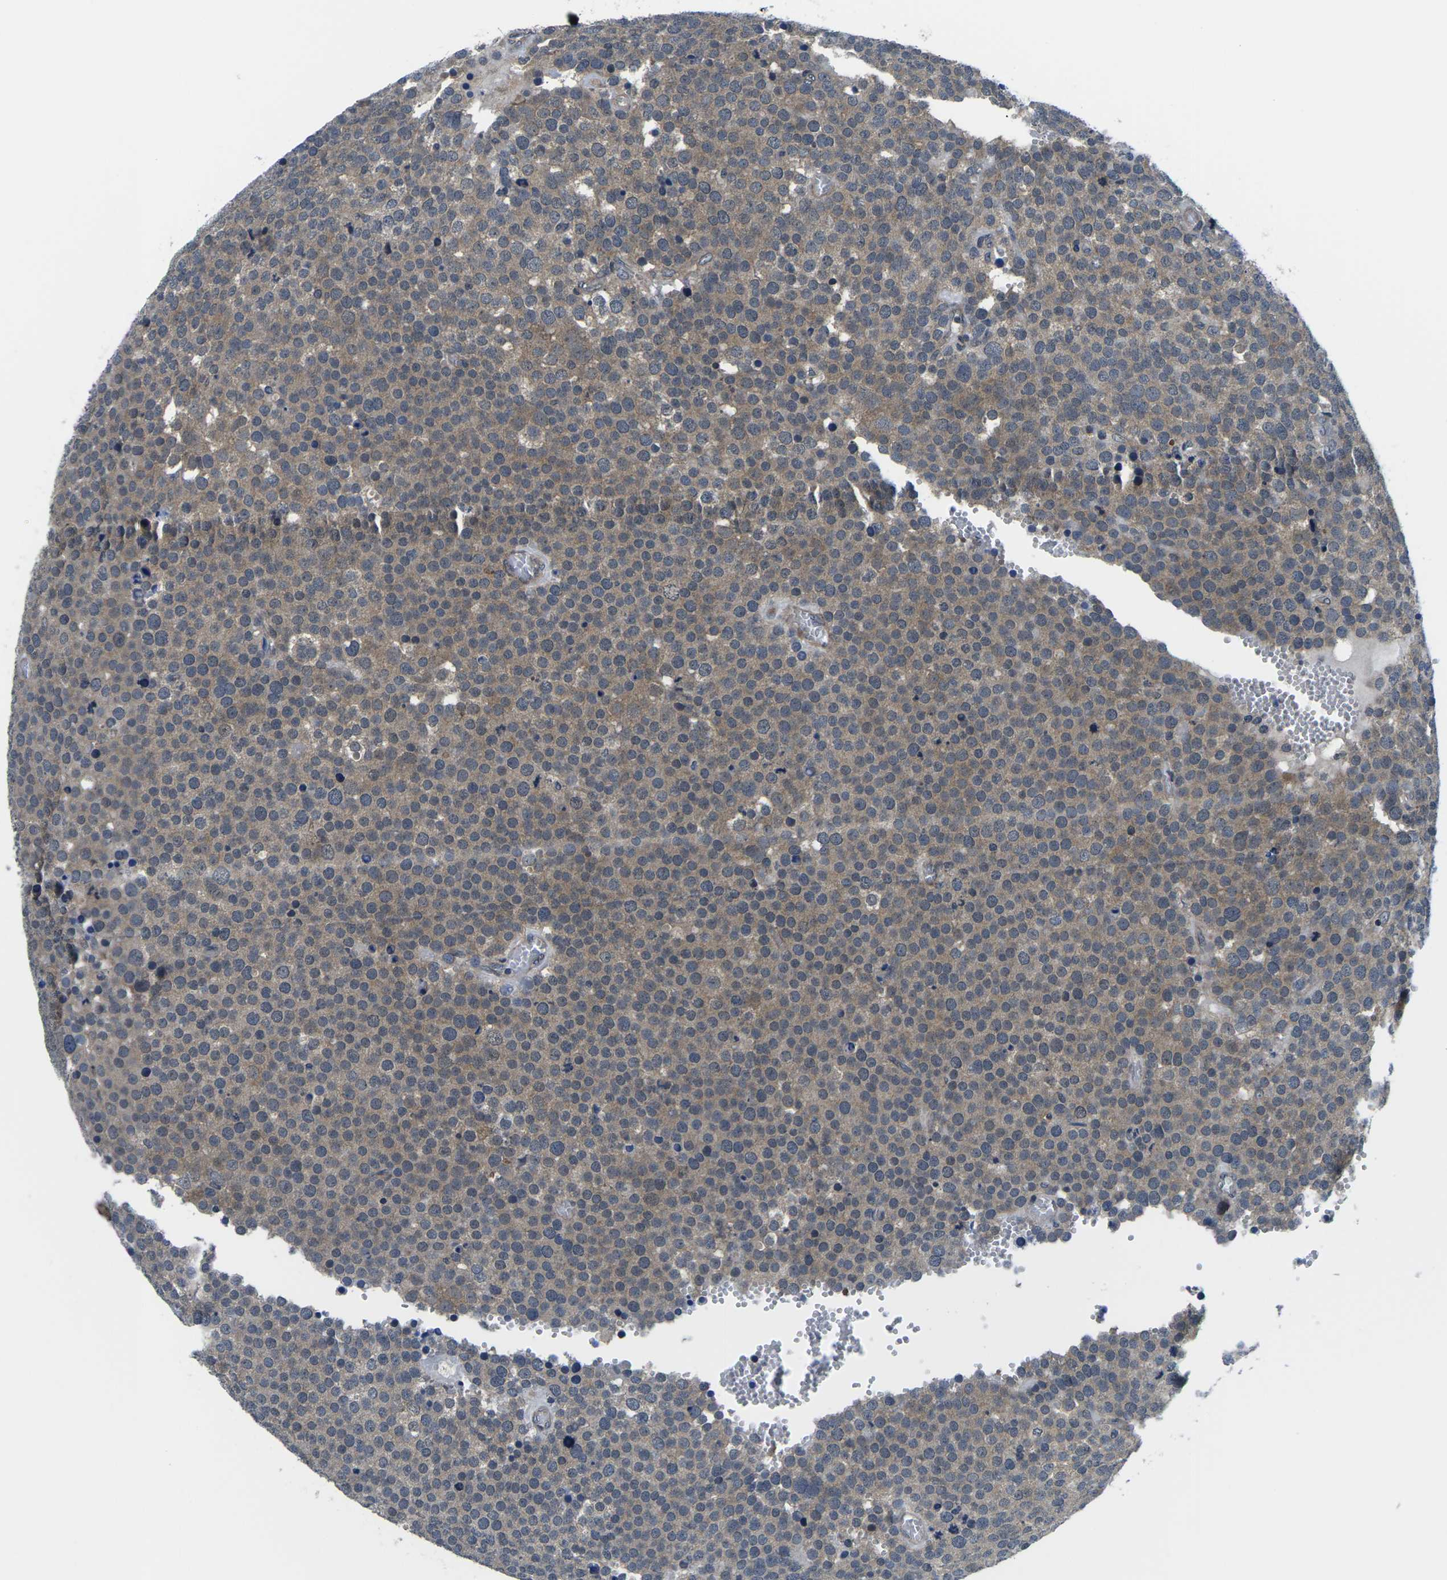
{"staining": {"intensity": "moderate", "quantity": ">75%", "location": "cytoplasmic/membranous"}, "tissue": "testis cancer", "cell_type": "Tumor cells", "image_type": "cancer", "snomed": [{"axis": "morphology", "description": "Normal tissue, NOS"}, {"axis": "morphology", "description": "Seminoma, NOS"}, {"axis": "topography", "description": "Testis"}], "caption": "Protein staining of seminoma (testis) tissue demonstrates moderate cytoplasmic/membranous positivity in about >75% of tumor cells.", "gene": "GSK3B", "patient": {"sex": "male", "age": 71}}